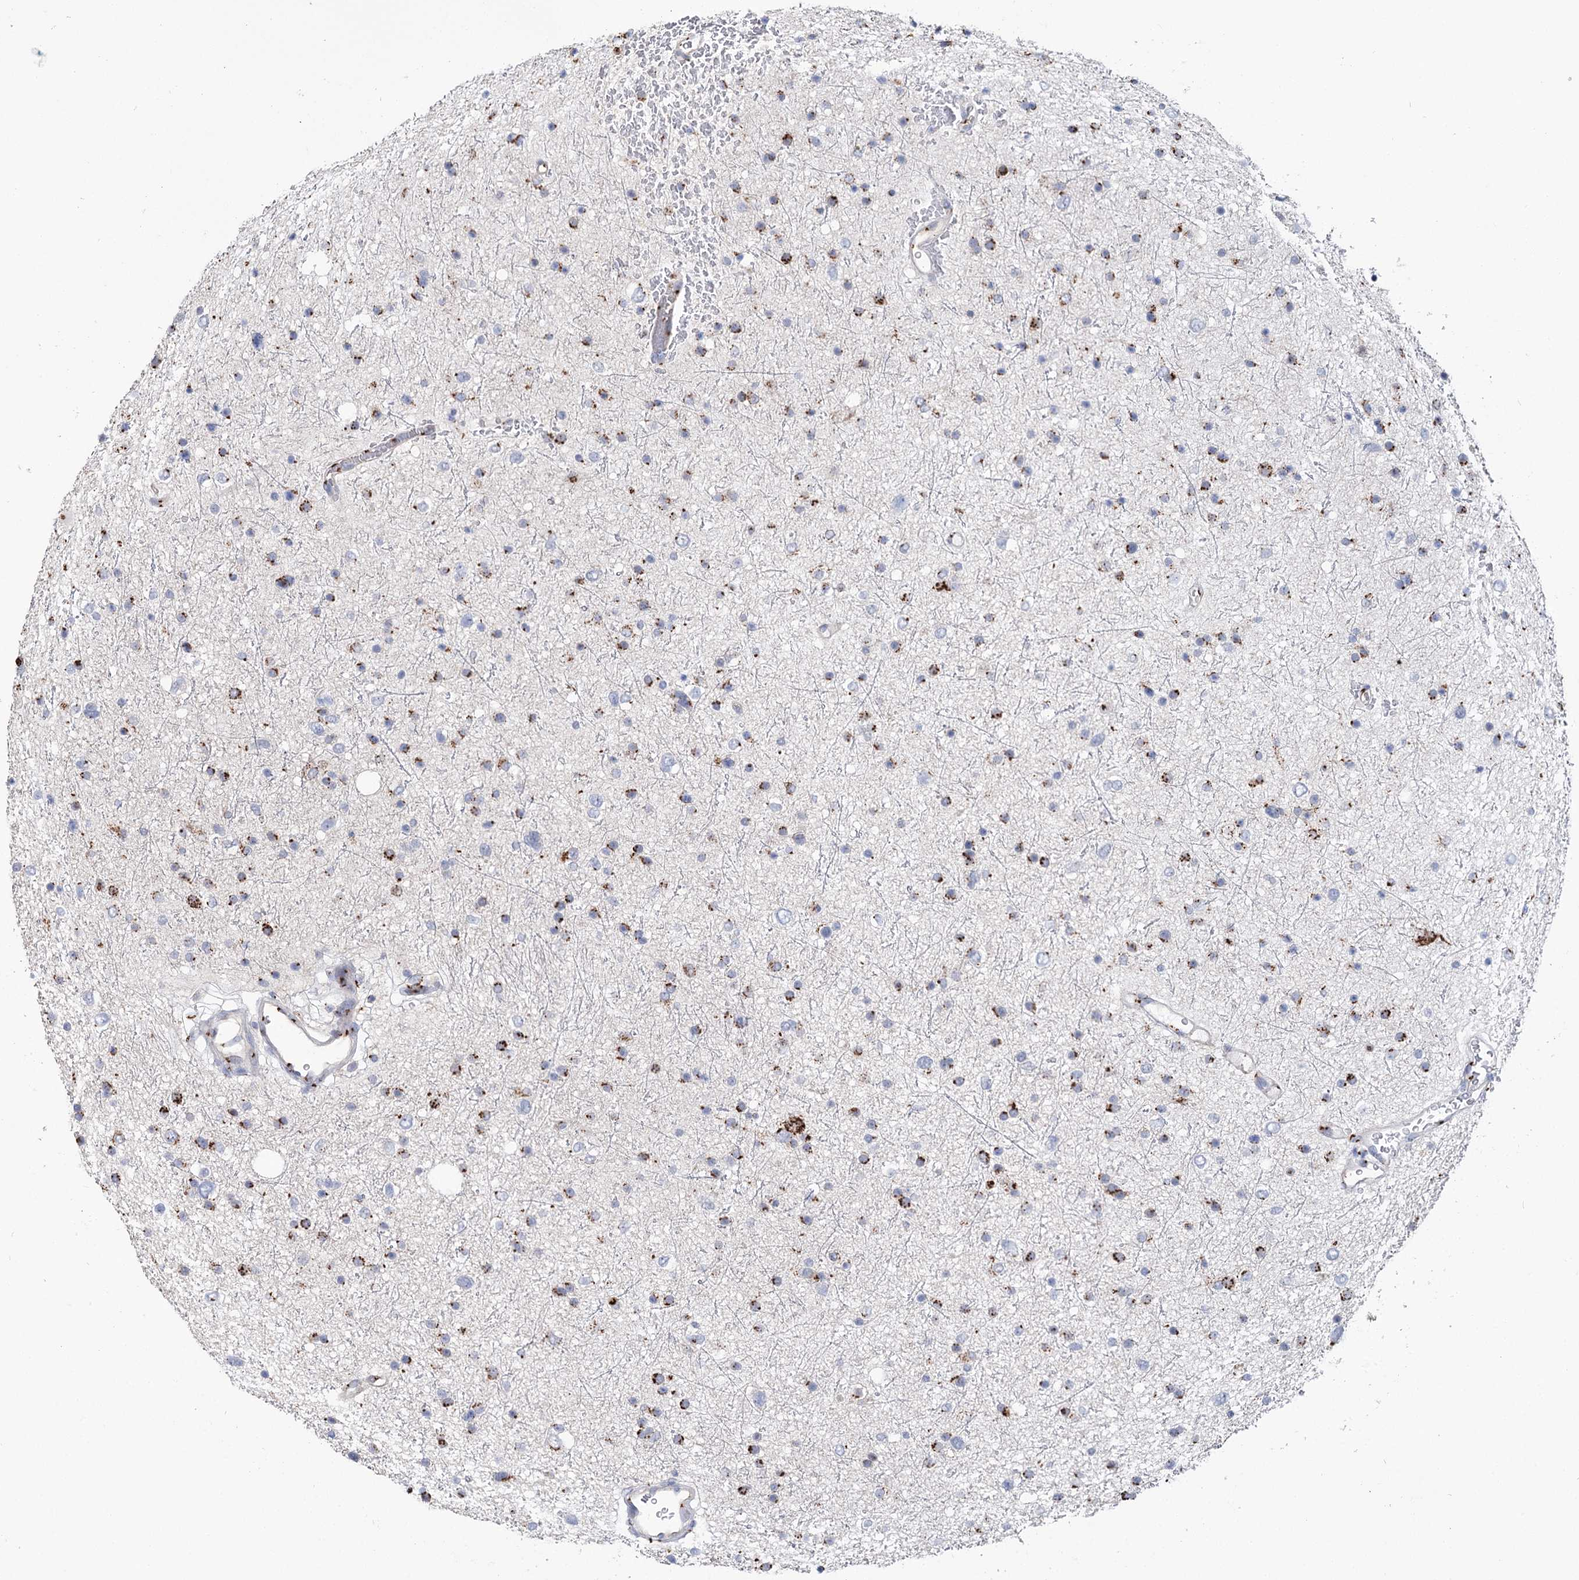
{"staining": {"intensity": "moderate", "quantity": "25%-75%", "location": "cytoplasmic/membranous"}, "tissue": "glioma", "cell_type": "Tumor cells", "image_type": "cancer", "snomed": [{"axis": "morphology", "description": "Glioma, malignant, Low grade"}, {"axis": "topography", "description": "Brain"}], "caption": "Glioma stained with a protein marker exhibits moderate staining in tumor cells.", "gene": "TMEM165", "patient": {"sex": "female", "age": 37}}